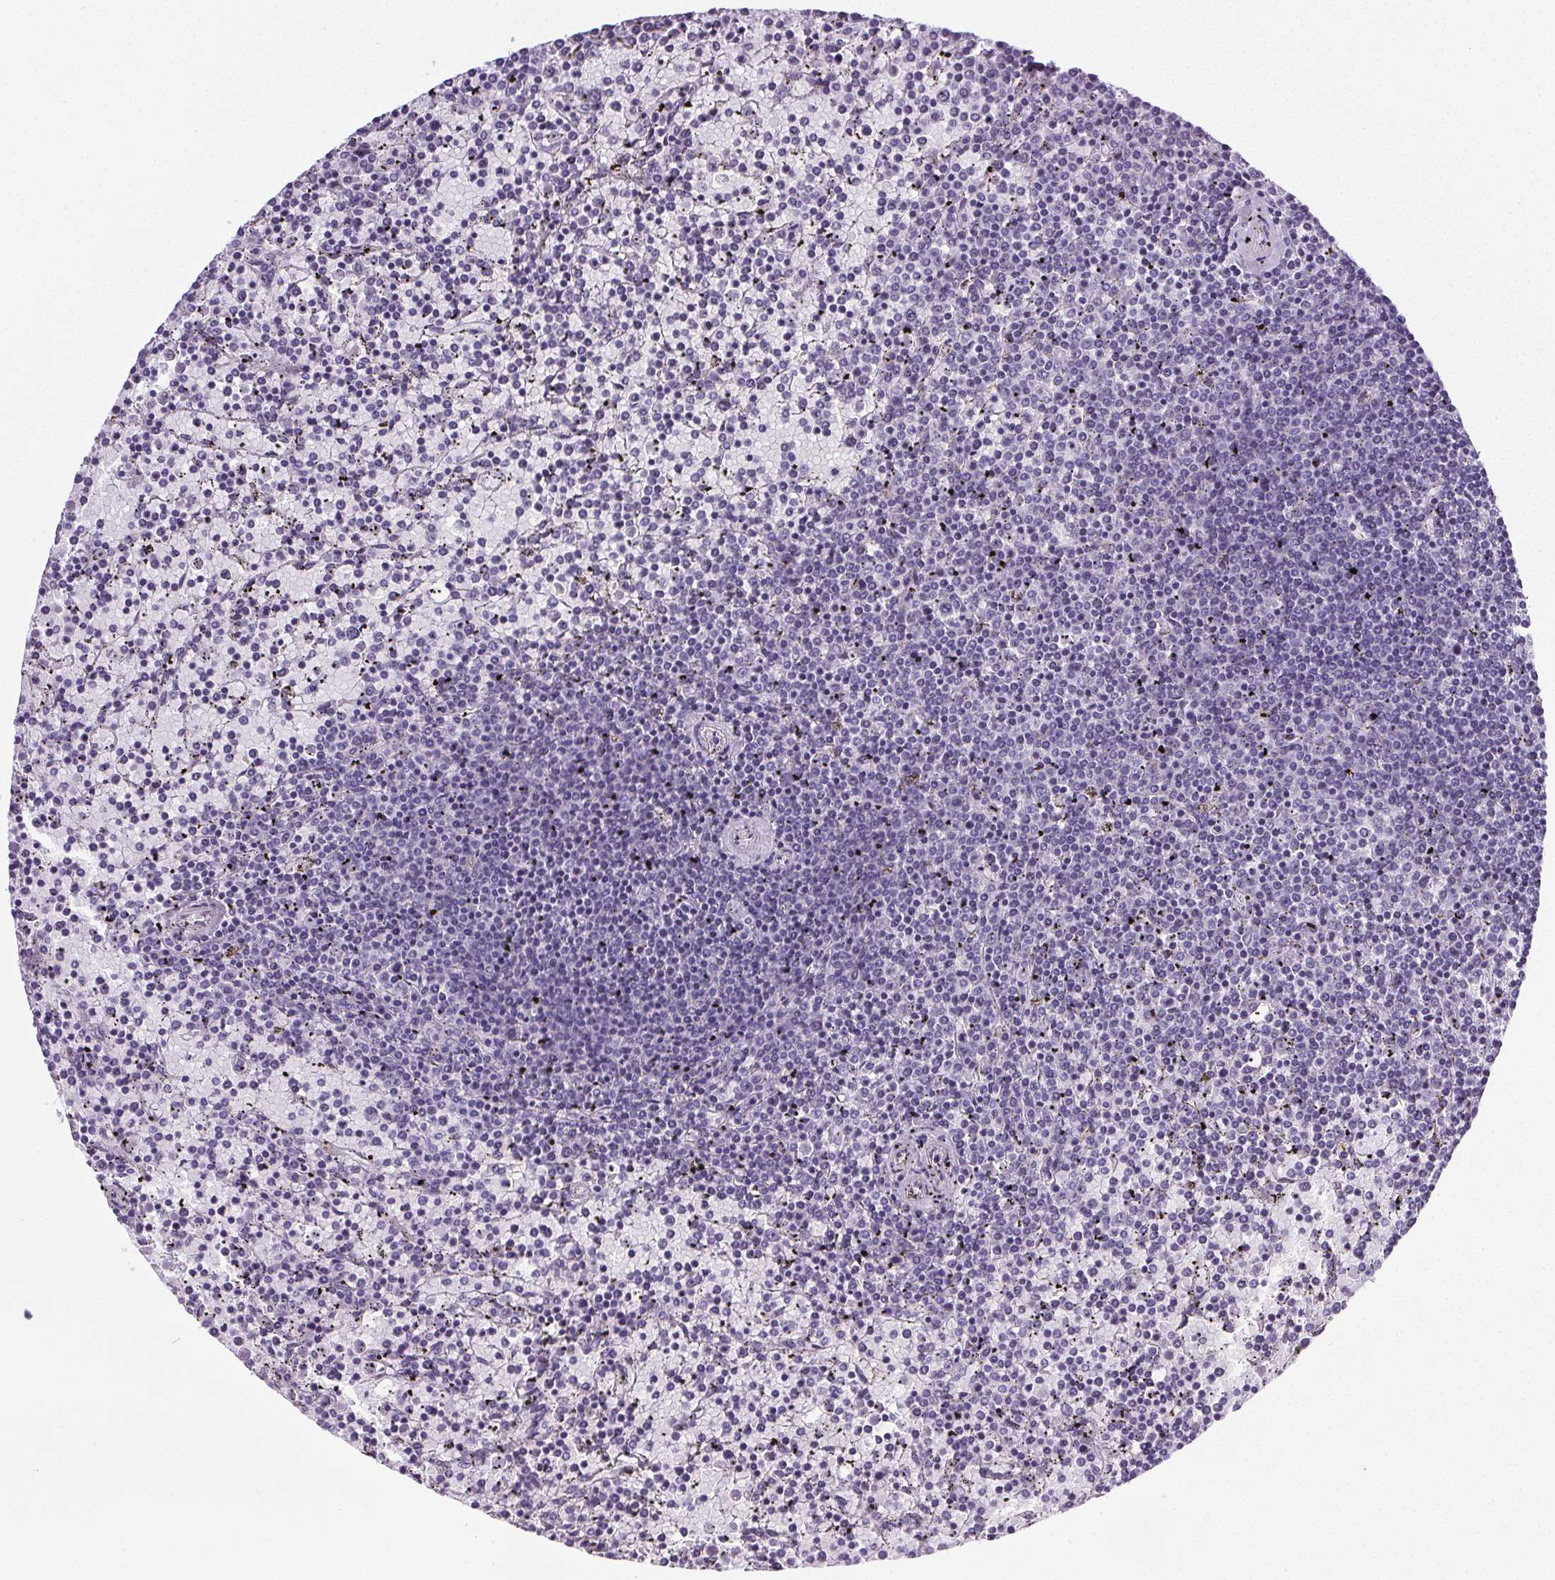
{"staining": {"intensity": "negative", "quantity": "none", "location": "none"}, "tissue": "lymphoma", "cell_type": "Tumor cells", "image_type": "cancer", "snomed": [{"axis": "morphology", "description": "Malignant lymphoma, non-Hodgkin's type, Low grade"}, {"axis": "topography", "description": "Spleen"}], "caption": "Immunohistochemical staining of human low-grade malignant lymphoma, non-Hodgkin's type displays no significant staining in tumor cells.", "gene": "ELAVL2", "patient": {"sex": "female", "age": 77}}